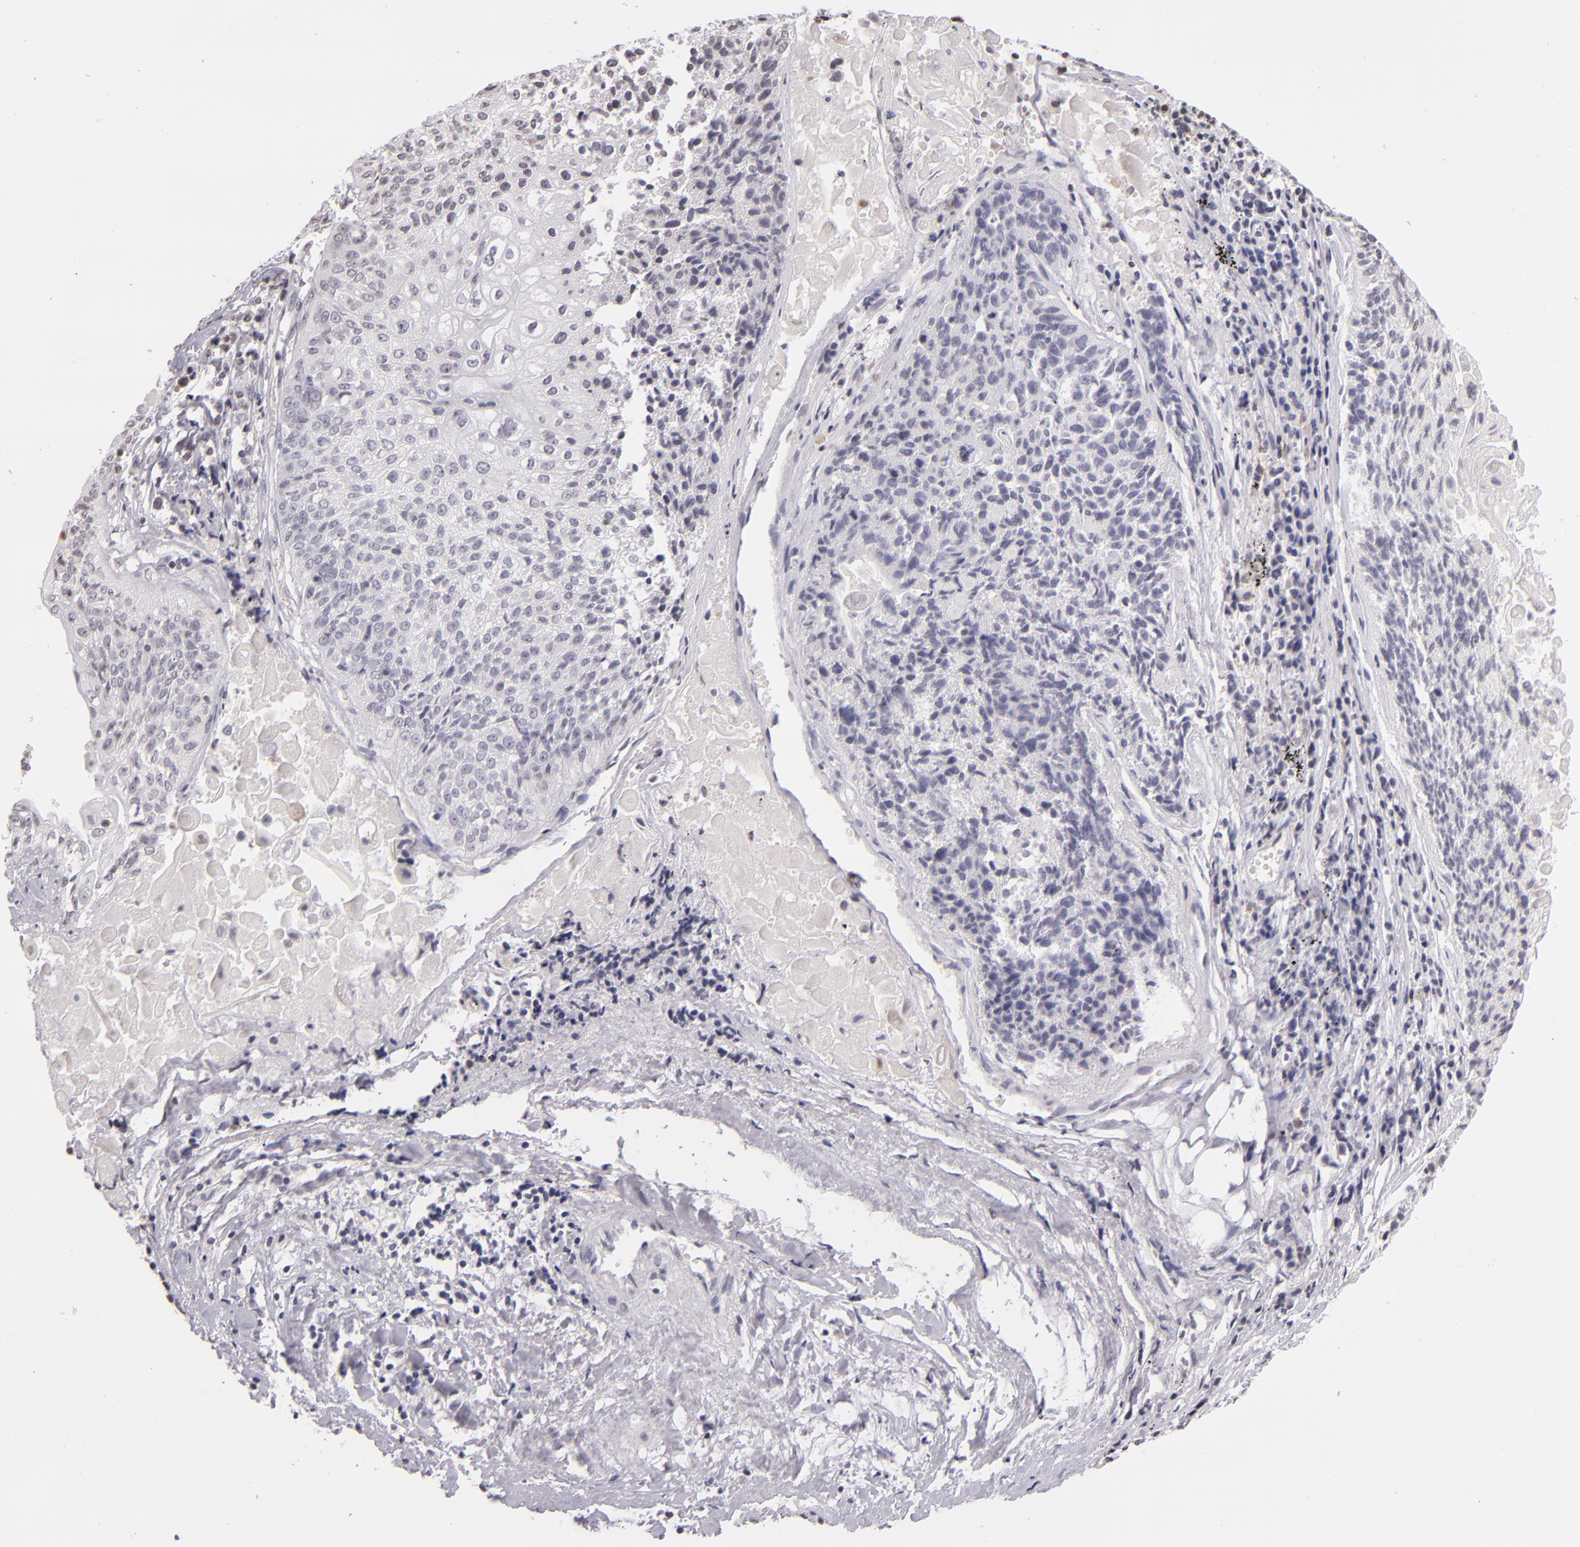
{"staining": {"intensity": "negative", "quantity": "none", "location": "none"}, "tissue": "lung cancer", "cell_type": "Tumor cells", "image_type": "cancer", "snomed": [{"axis": "morphology", "description": "Adenocarcinoma, NOS"}, {"axis": "topography", "description": "Lung"}], "caption": "This is an immunohistochemistry (IHC) histopathology image of adenocarcinoma (lung). There is no staining in tumor cells.", "gene": "CD40", "patient": {"sex": "male", "age": 60}}